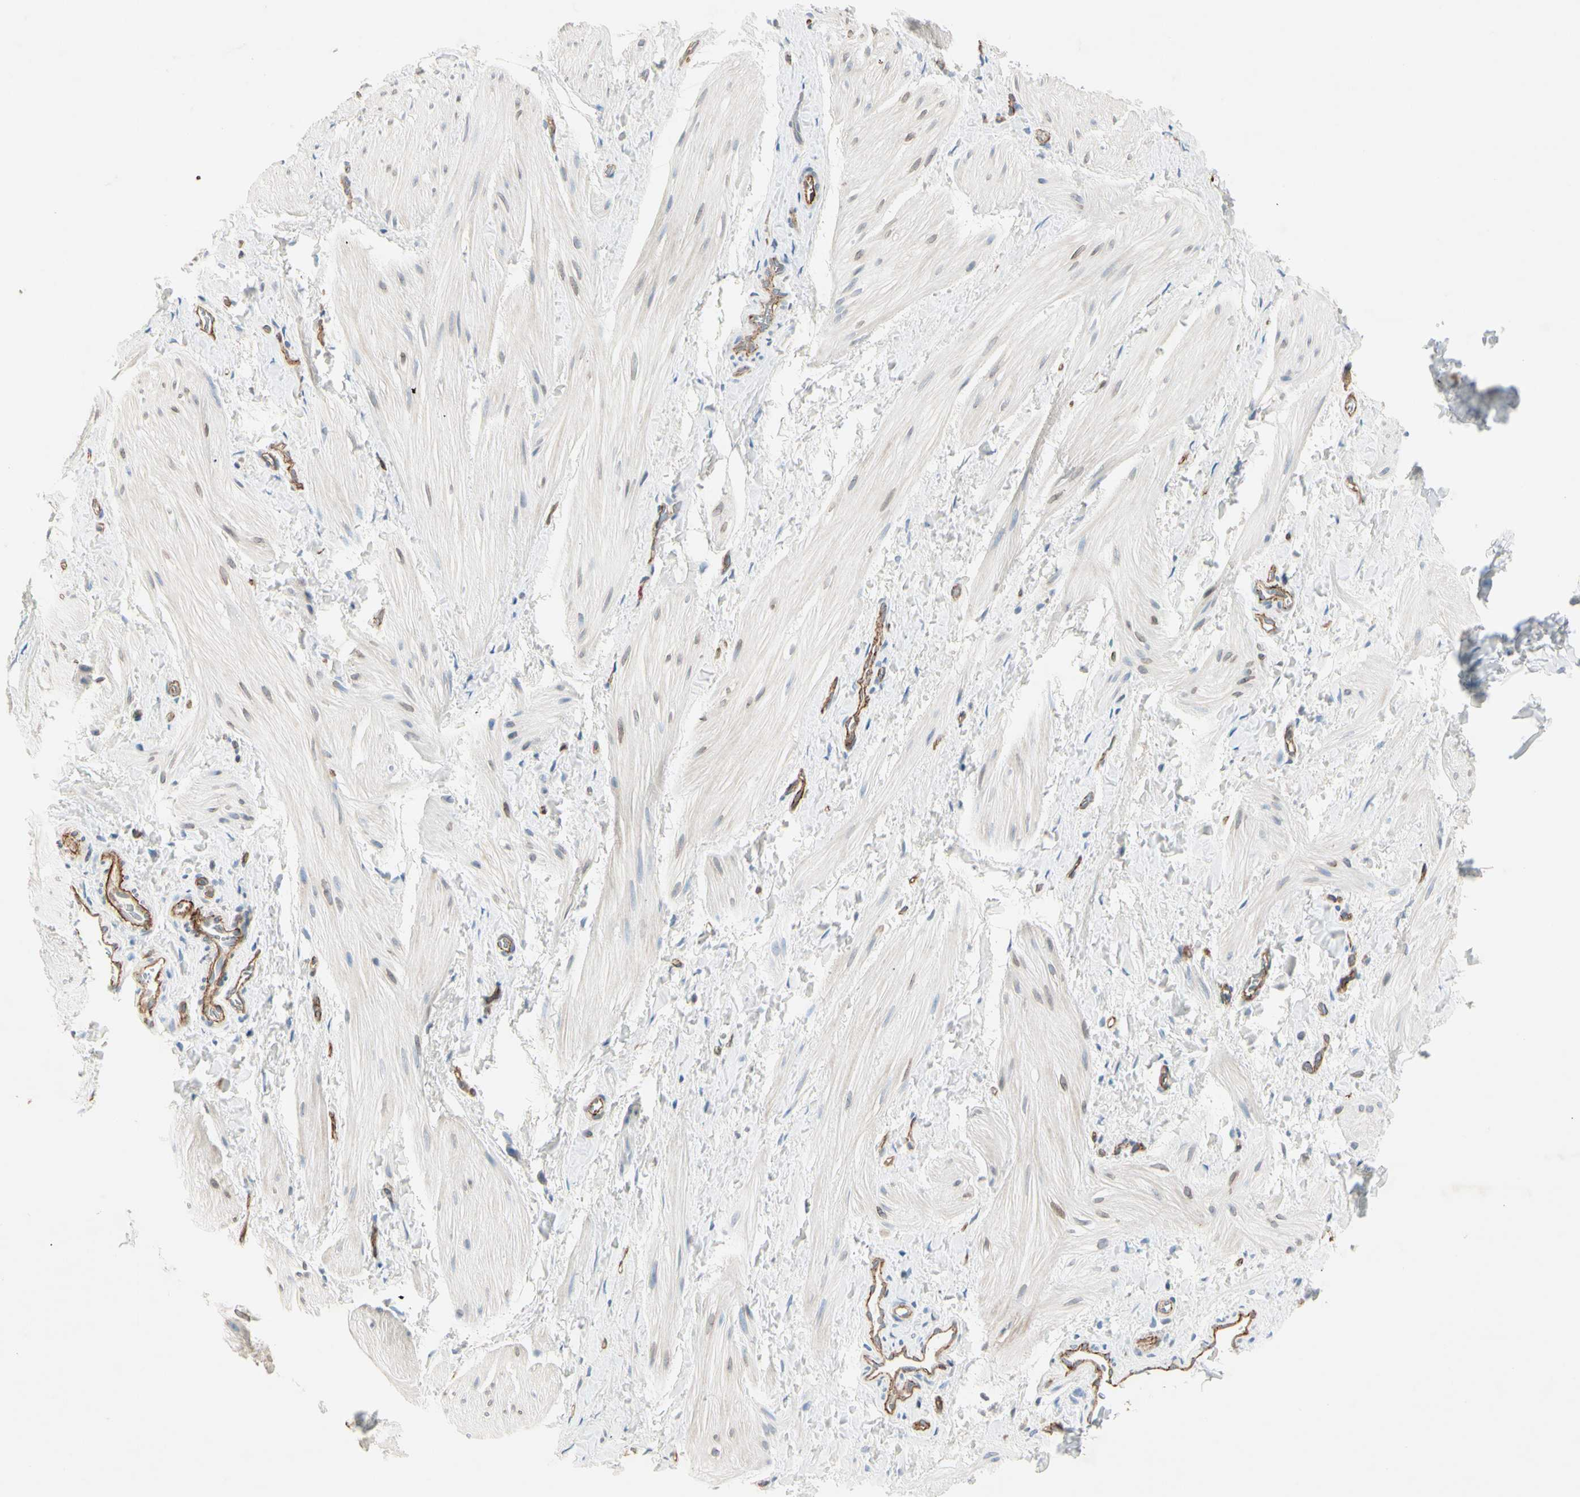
{"staining": {"intensity": "negative", "quantity": "none", "location": "none"}, "tissue": "smooth muscle", "cell_type": "Smooth muscle cells", "image_type": "normal", "snomed": [{"axis": "morphology", "description": "Normal tissue, NOS"}, {"axis": "topography", "description": "Smooth muscle"}], "caption": "IHC photomicrograph of benign smooth muscle: smooth muscle stained with DAB (3,3'-diaminobenzidine) shows no significant protein expression in smooth muscle cells.", "gene": "CD93", "patient": {"sex": "male", "age": 16}}